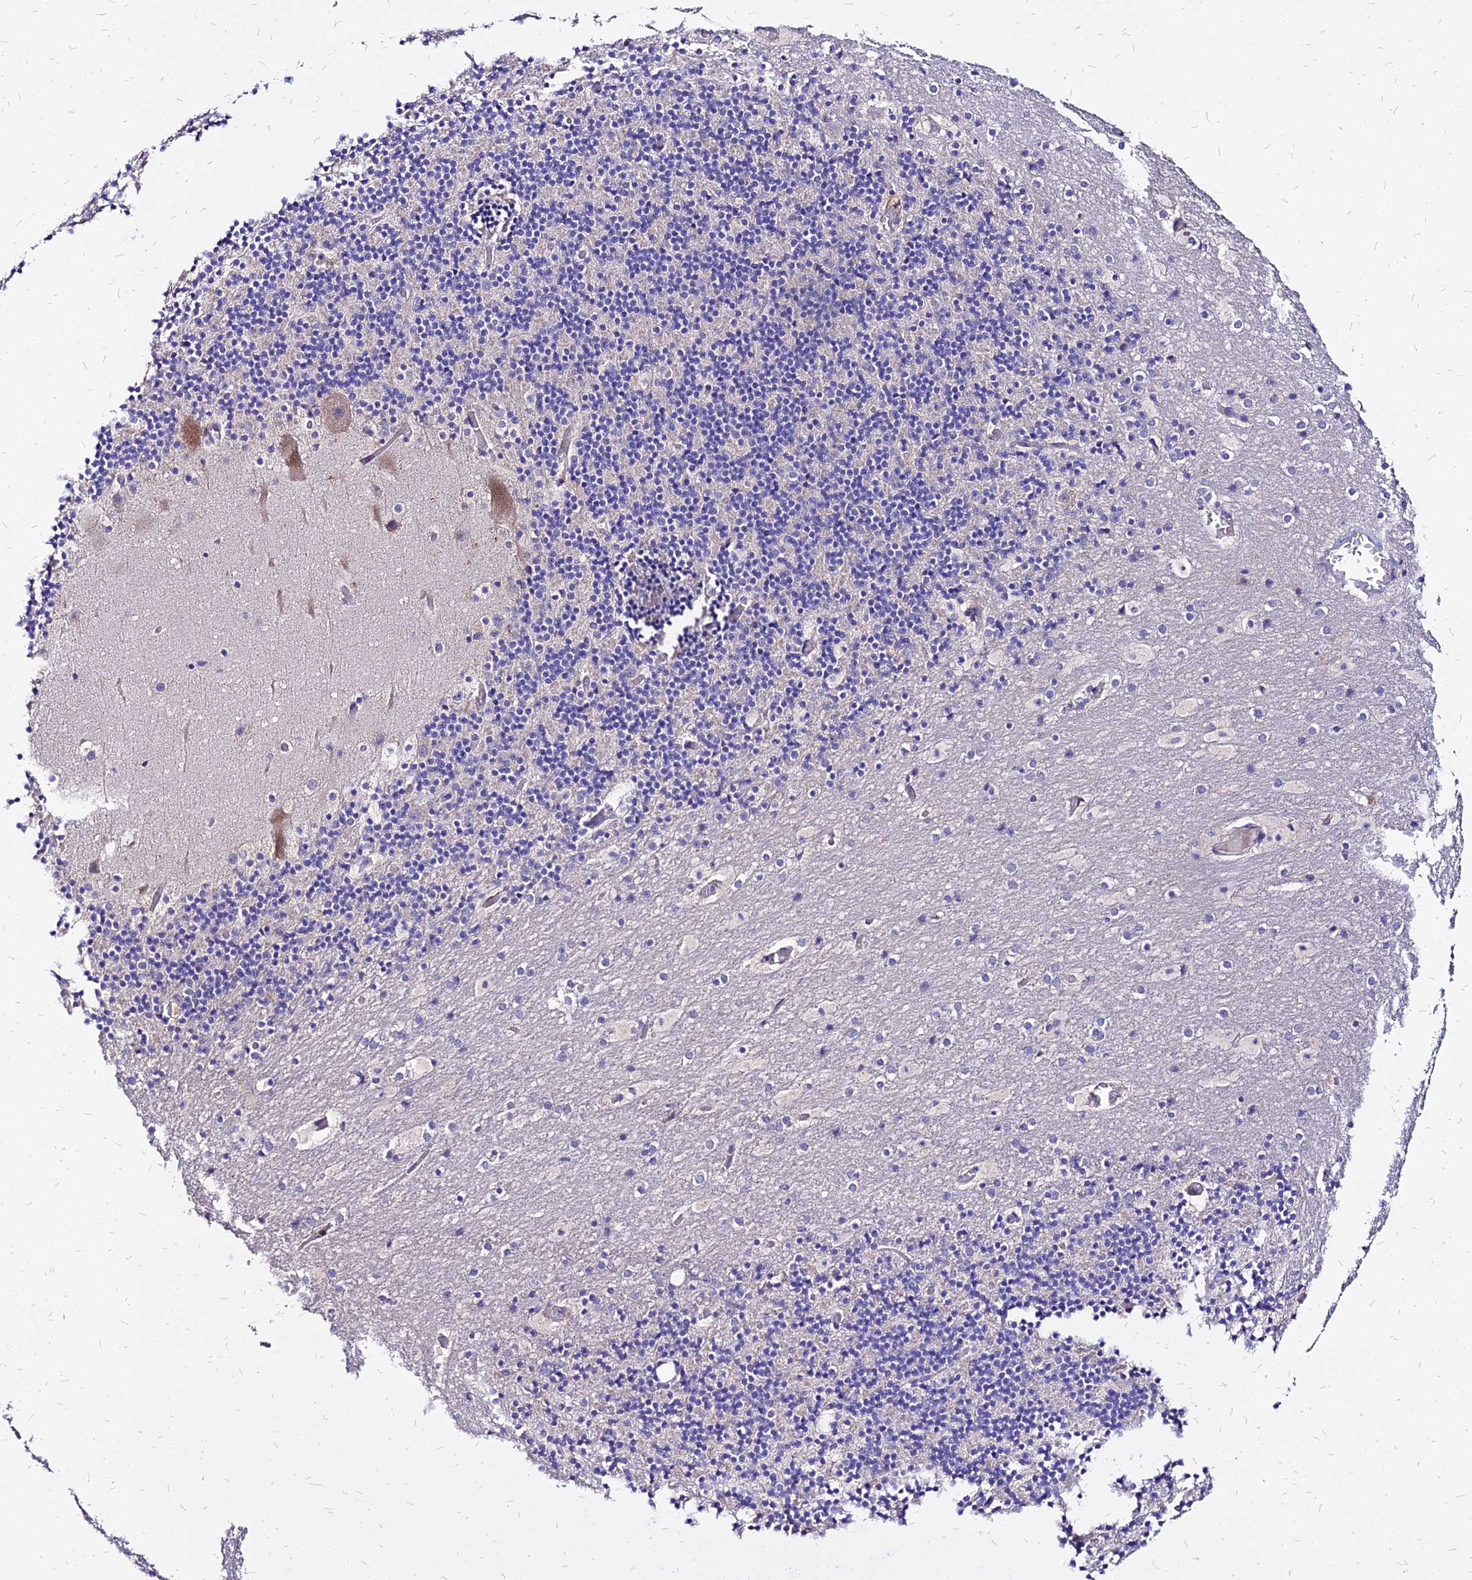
{"staining": {"intensity": "negative", "quantity": "none", "location": "none"}, "tissue": "cerebellum", "cell_type": "Cells in granular layer", "image_type": "normal", "snomed": [{"axis": "morphology", "description": "Normal tissue, NOS"}, {"axis": "topography", "description": "Cerebellum"}], "caption": "High power microscopy image of an immunohistochemistry photomicrograph of unremarkable cerebellum, revealing no significant positivity in cells in granular layer.", "gene": "COMMD10", "patient": {"sex": "male", "age": 57}}